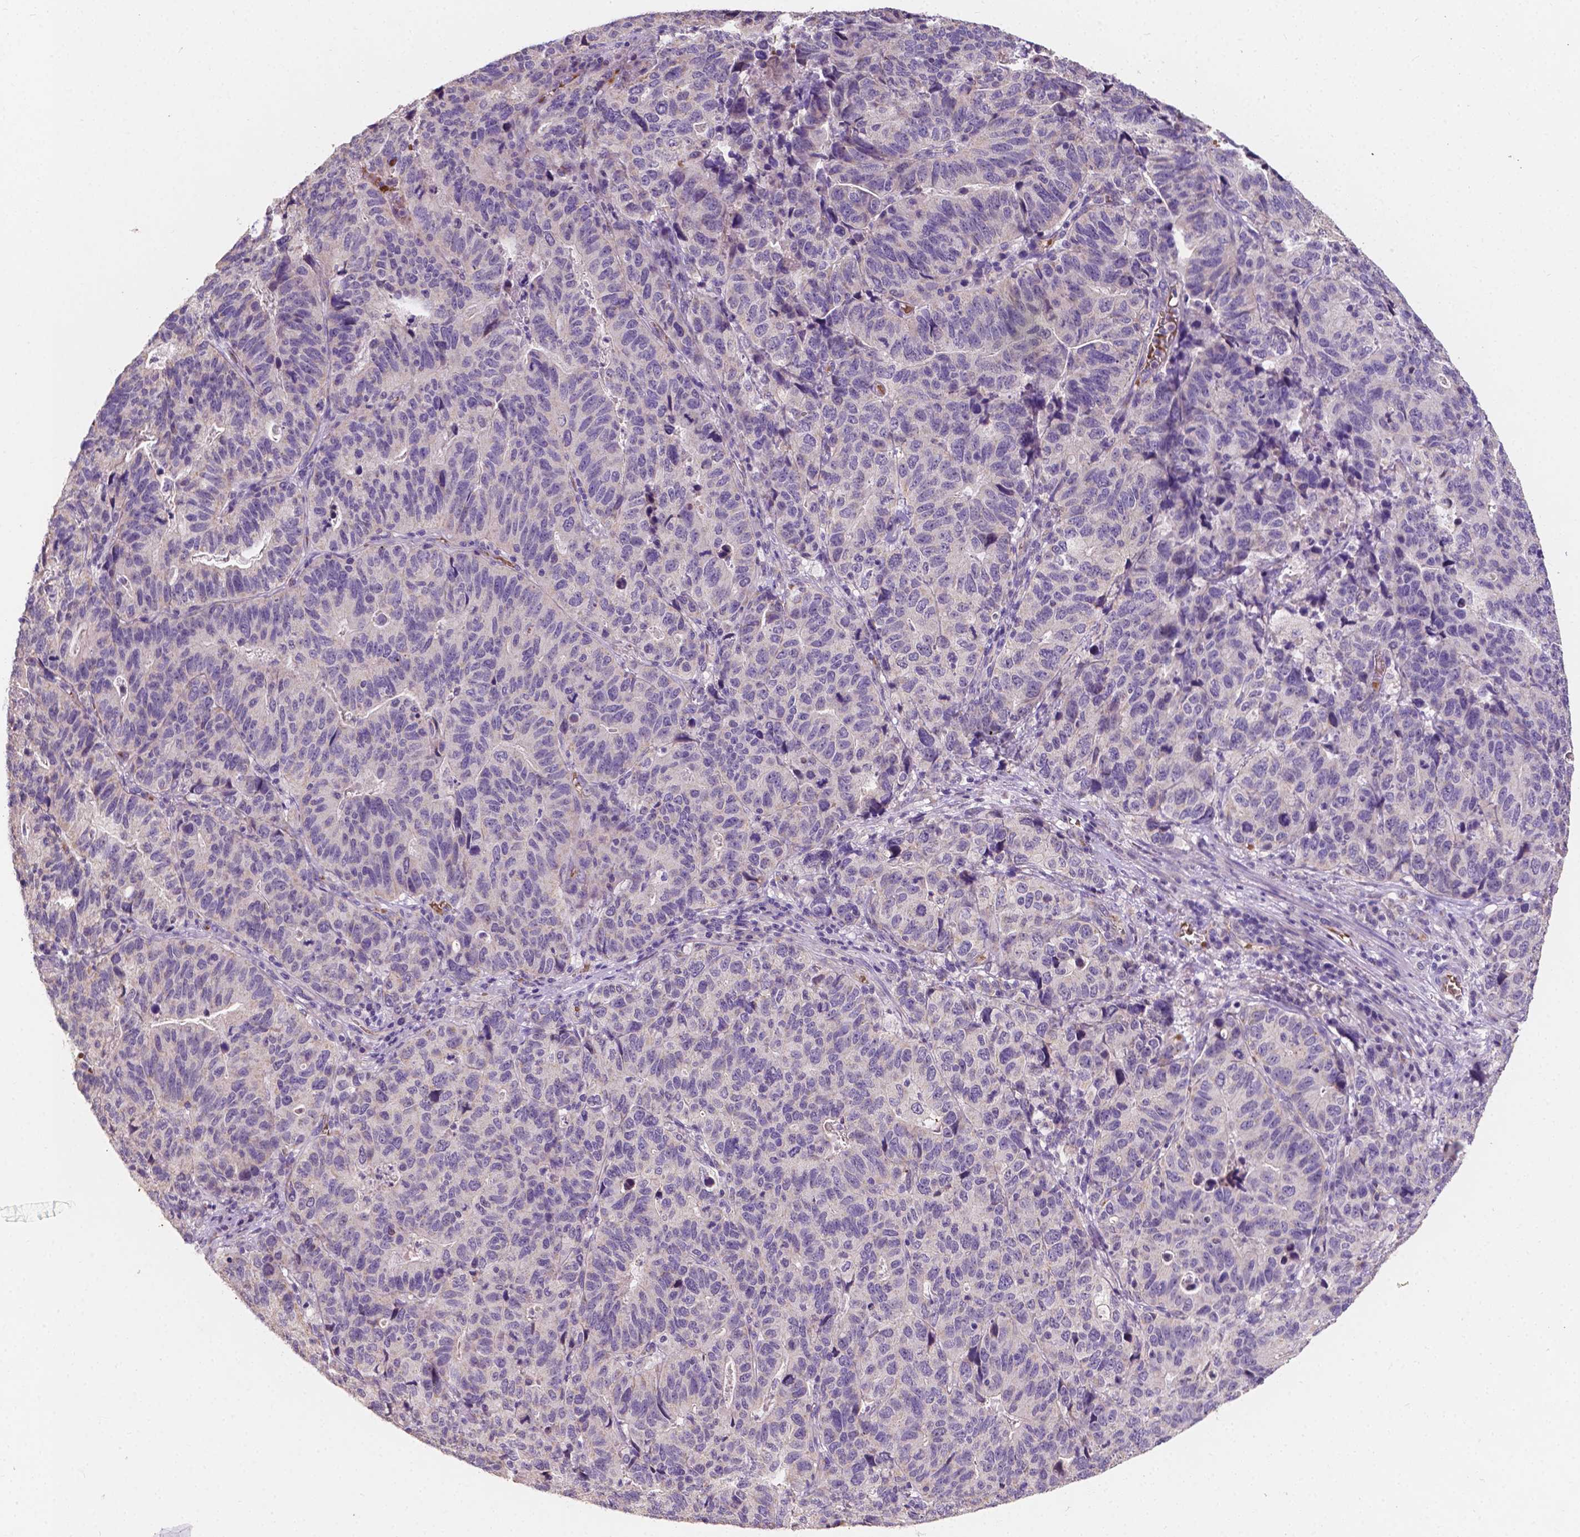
{"staining": {"intensity": "negative", "quantity": "none", "location": "none"}, "tissue": "stomach cancer", "cell_type": "Tumor cells", "image_type": "cancer", "snomed": [{"axis": "morphology", "description": "Adenocarcinoma, NOS"}, {"axis": "topography", "description": "Stomach, upper"}], "caption": "DAB immunohistochemical staining of human adenocarcinoma (stomach) shows no significant staining in tumor cells.", "gene": "SLC22A4", "patient": {"sex": "female", "age": 67}}